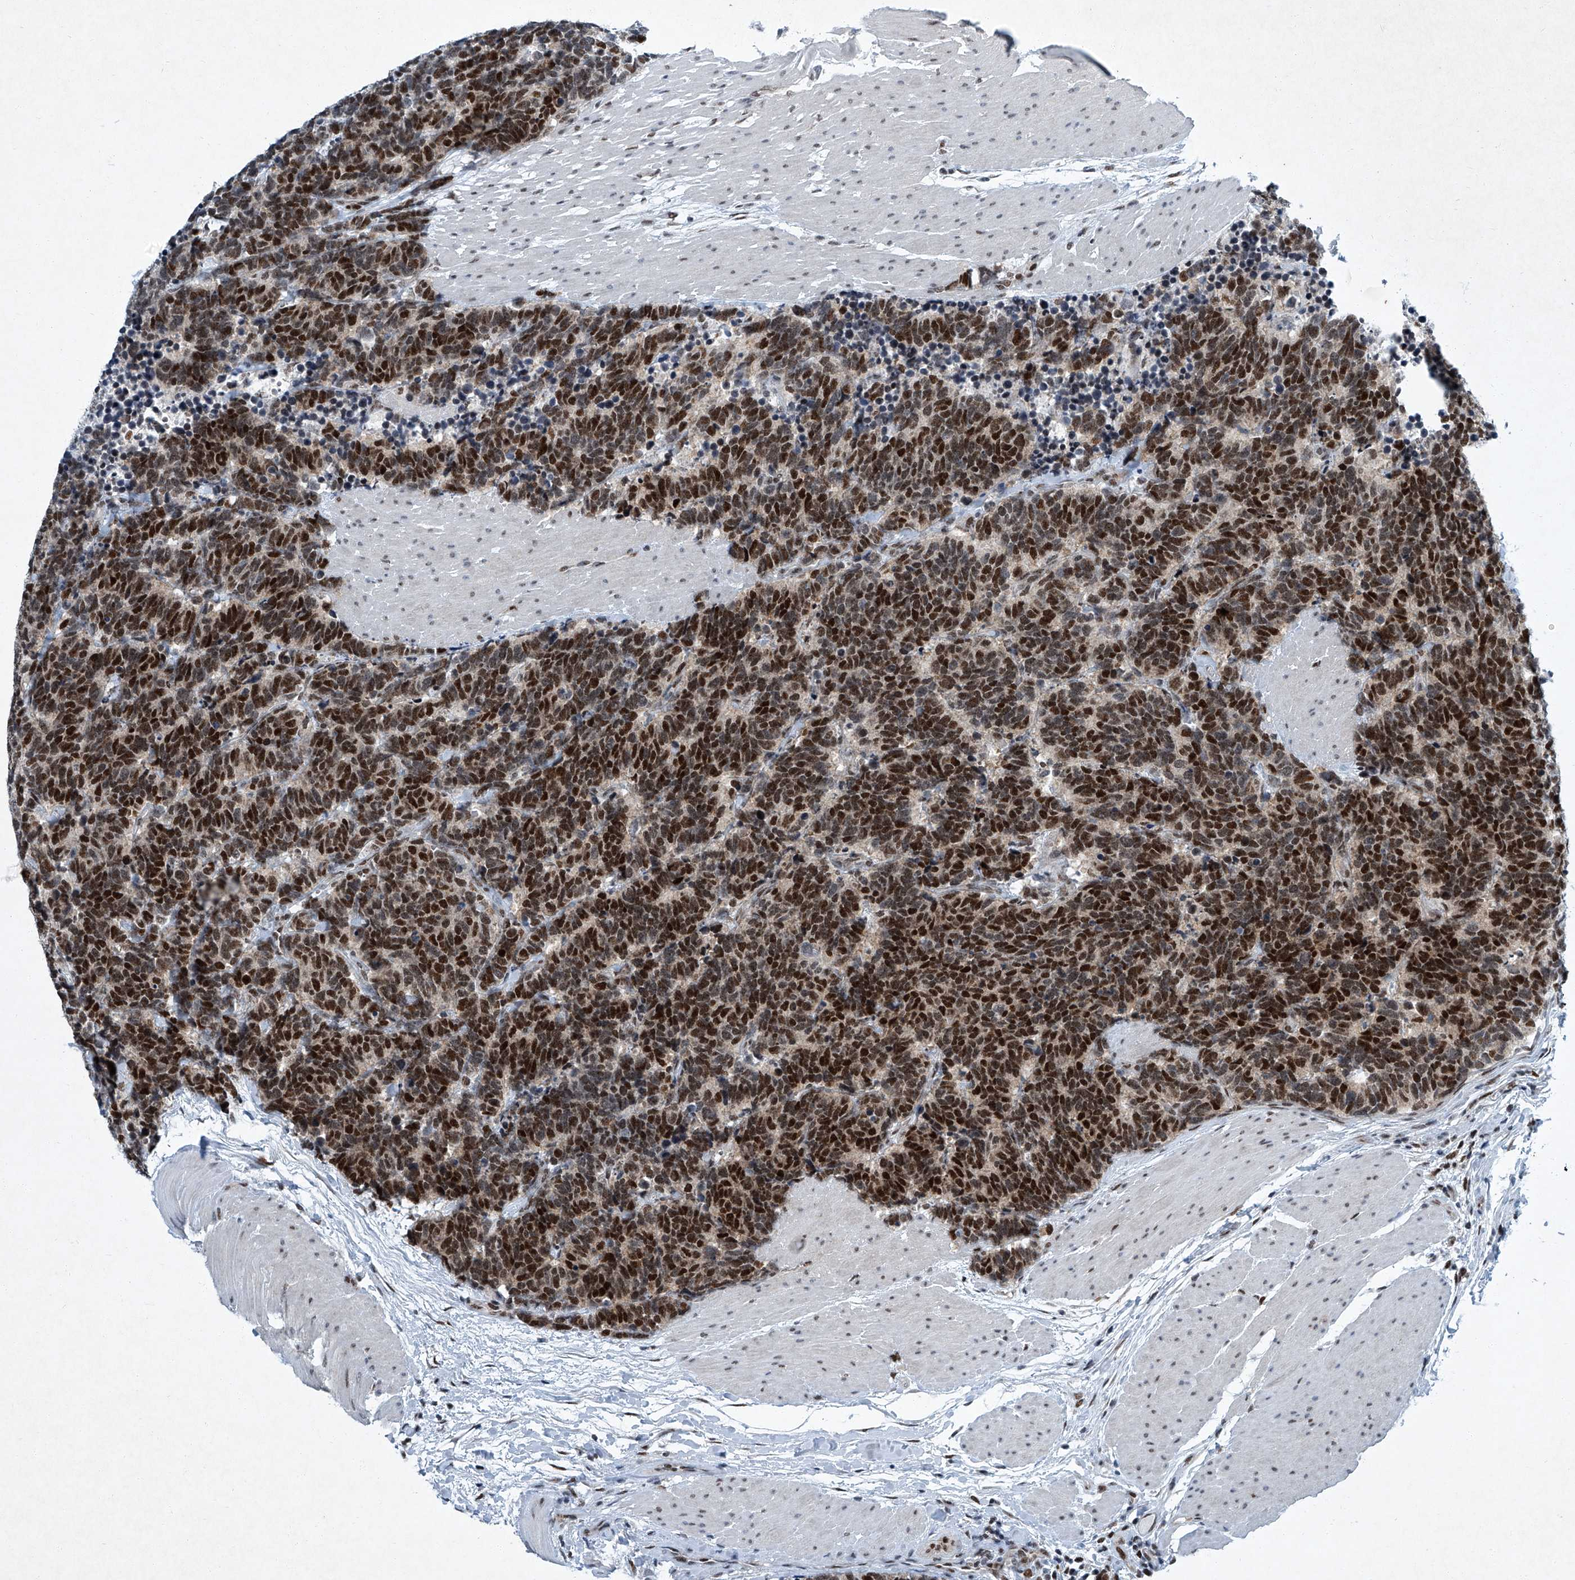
{"staining": {"intensity": "strong", "quantity": ">75%", "location": "nuclear"}, "tissue": "carcinoid", "cell_type": "Tumor cells", "image_type": "cancer", "snomed": [{"axis": "morphology", "description": "Carcinoma, NOS"}, {"axis": "morphology", "description": "Carcinoid, malignant, NOS"}, {"axis": "topography", "description": "Urinary bladder"}], "caption": "A histopathology image showing strong nuclear expression in about >75% of tumor cells in carcinoid, as visualized by brown immunohistochemical staining.", "gene": "TFDP1", "patient": {"sex": "male", "age": 57}}